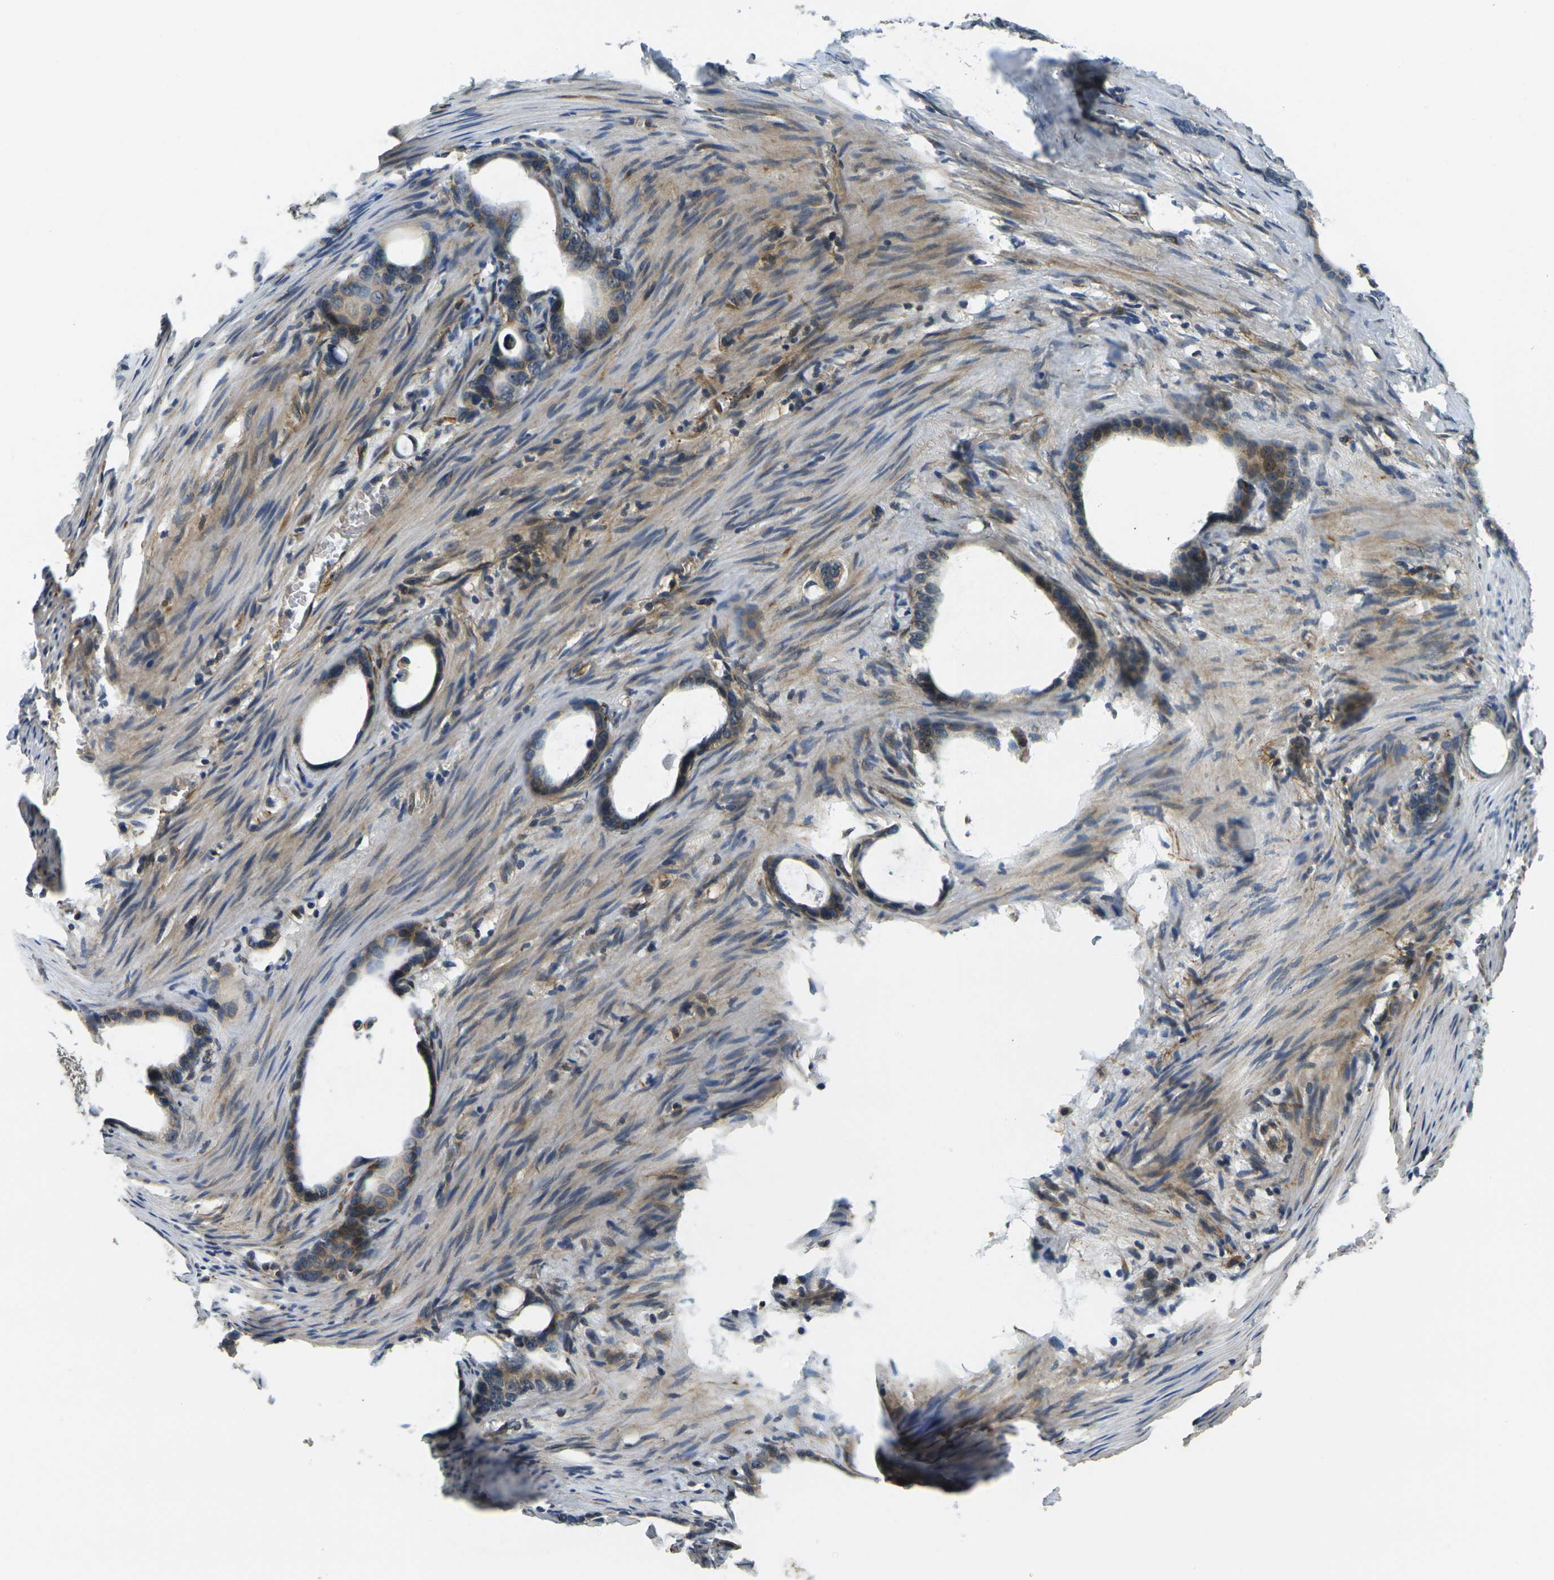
{"staining": {"intensity": "weak", "quantity": "25%-75%", "location": "cytoplasmic/membranous"}, "tissue": "stomach cancer", "cell_type": "Tumor cells", "image_type": "cancer", "snomed": [{"axis": "morphology", "description": "Adenocarcinoma, NOS"}, {"axis": "topography", "description": "Stomach"}], "caption": "Protein staining exhibits weak cytoplasmic/membranous positivity in about 25%-75% of tumor cells in stomach adenocarcinoma.", "gene": "FUT11", "patient": {"sex": "female", "age": 75}}